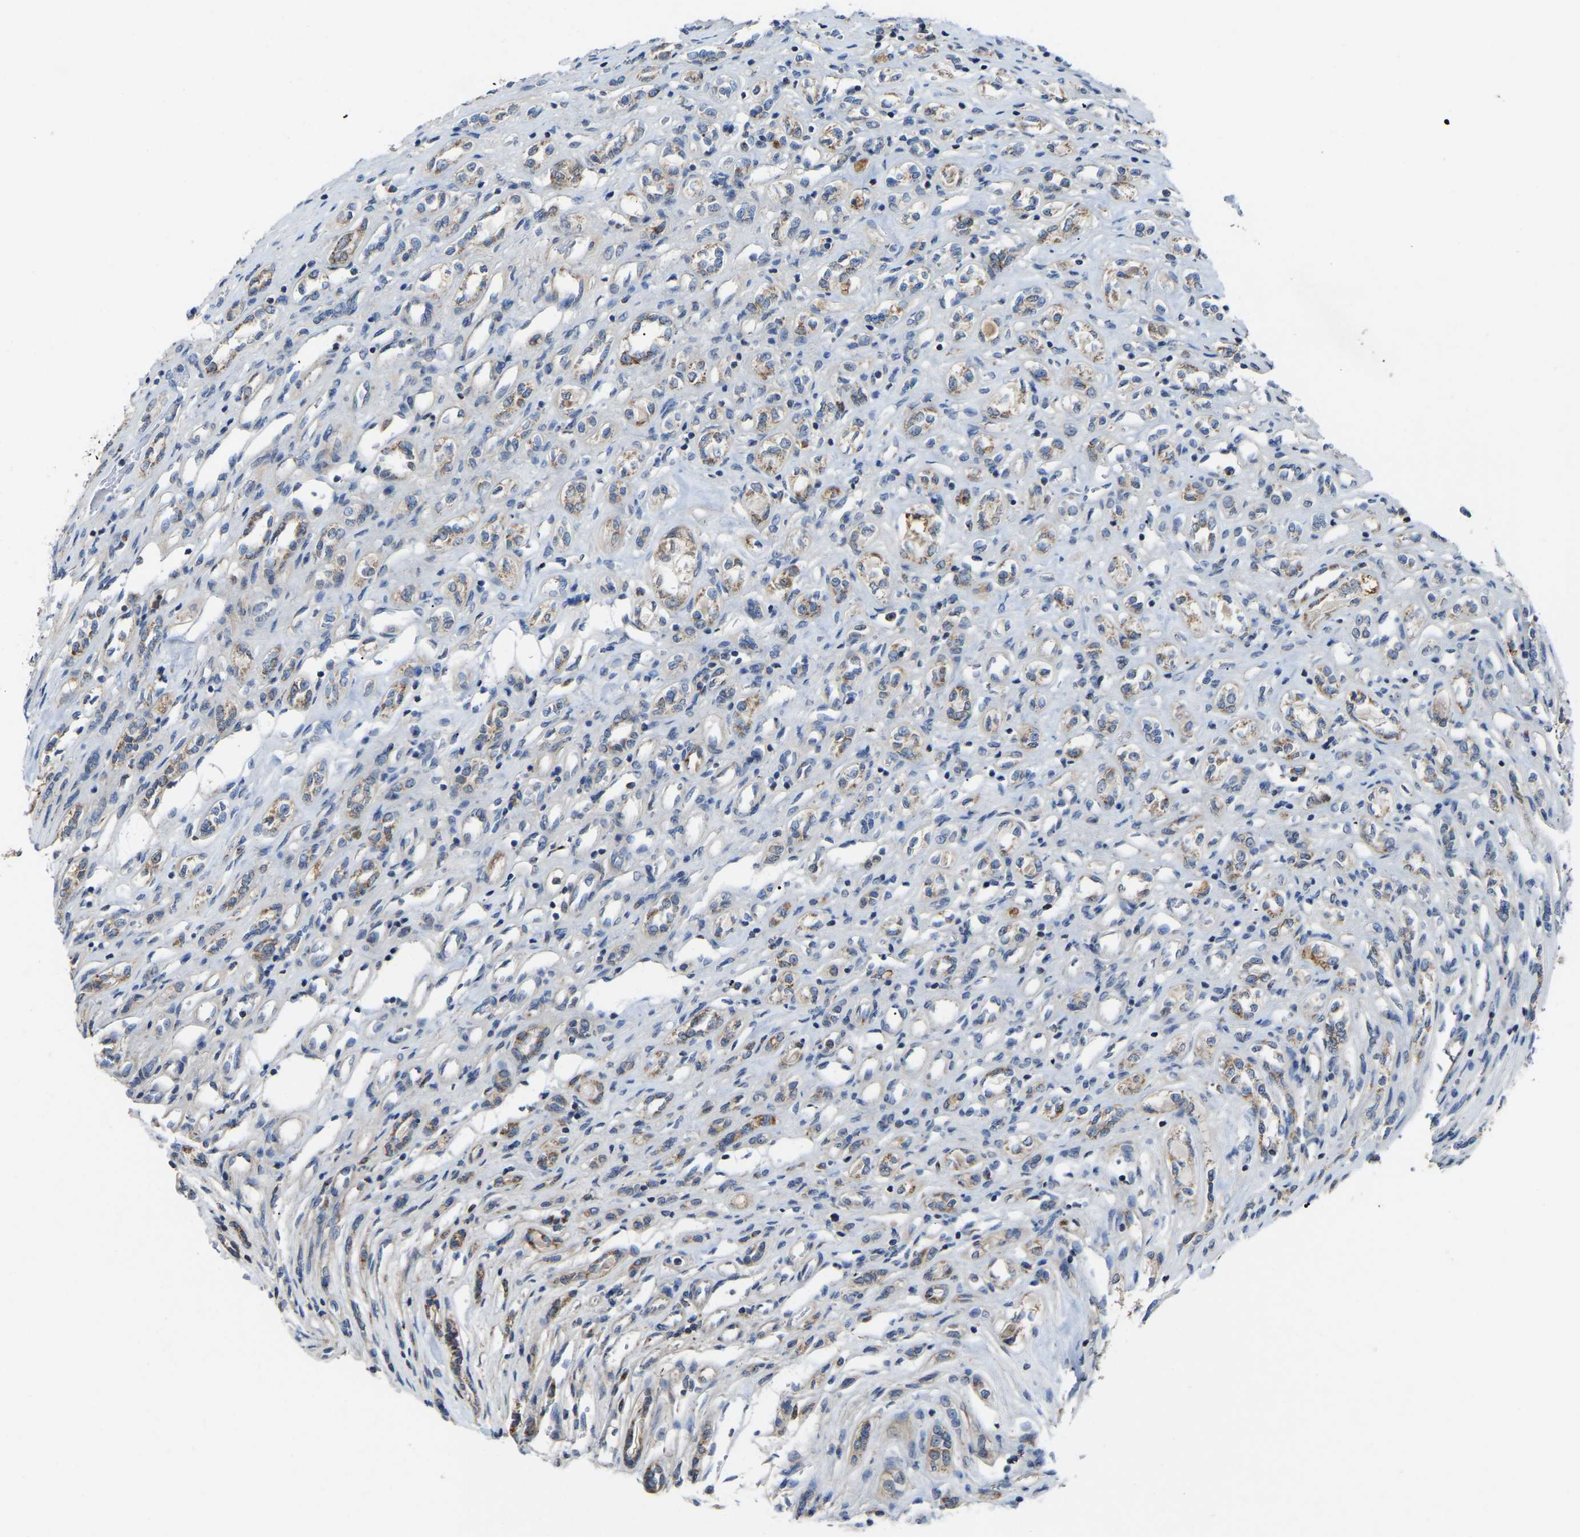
{"staining": {"intensity": "moderate", "quantity": "25%-75%", "location": "cytoplasmic/membranous"}, "tissue": "renal cancer", "cell_type": "Tumor cells", "image_type": "cancer", "snomed": [{"axis": "morphology", "description": "Adenocarcinoma, NOS"}, {"axis": "topography", "description": "Kidney"}], "caption": "Renal cancer (adenocarcinoma) stained for a protein (brown) displays moderate cytoplasmic/membranous positive expression in about 25%-75% of tumor cells.", "gene": "CANT1", "patient": {"sex": "female", "age": 70}}